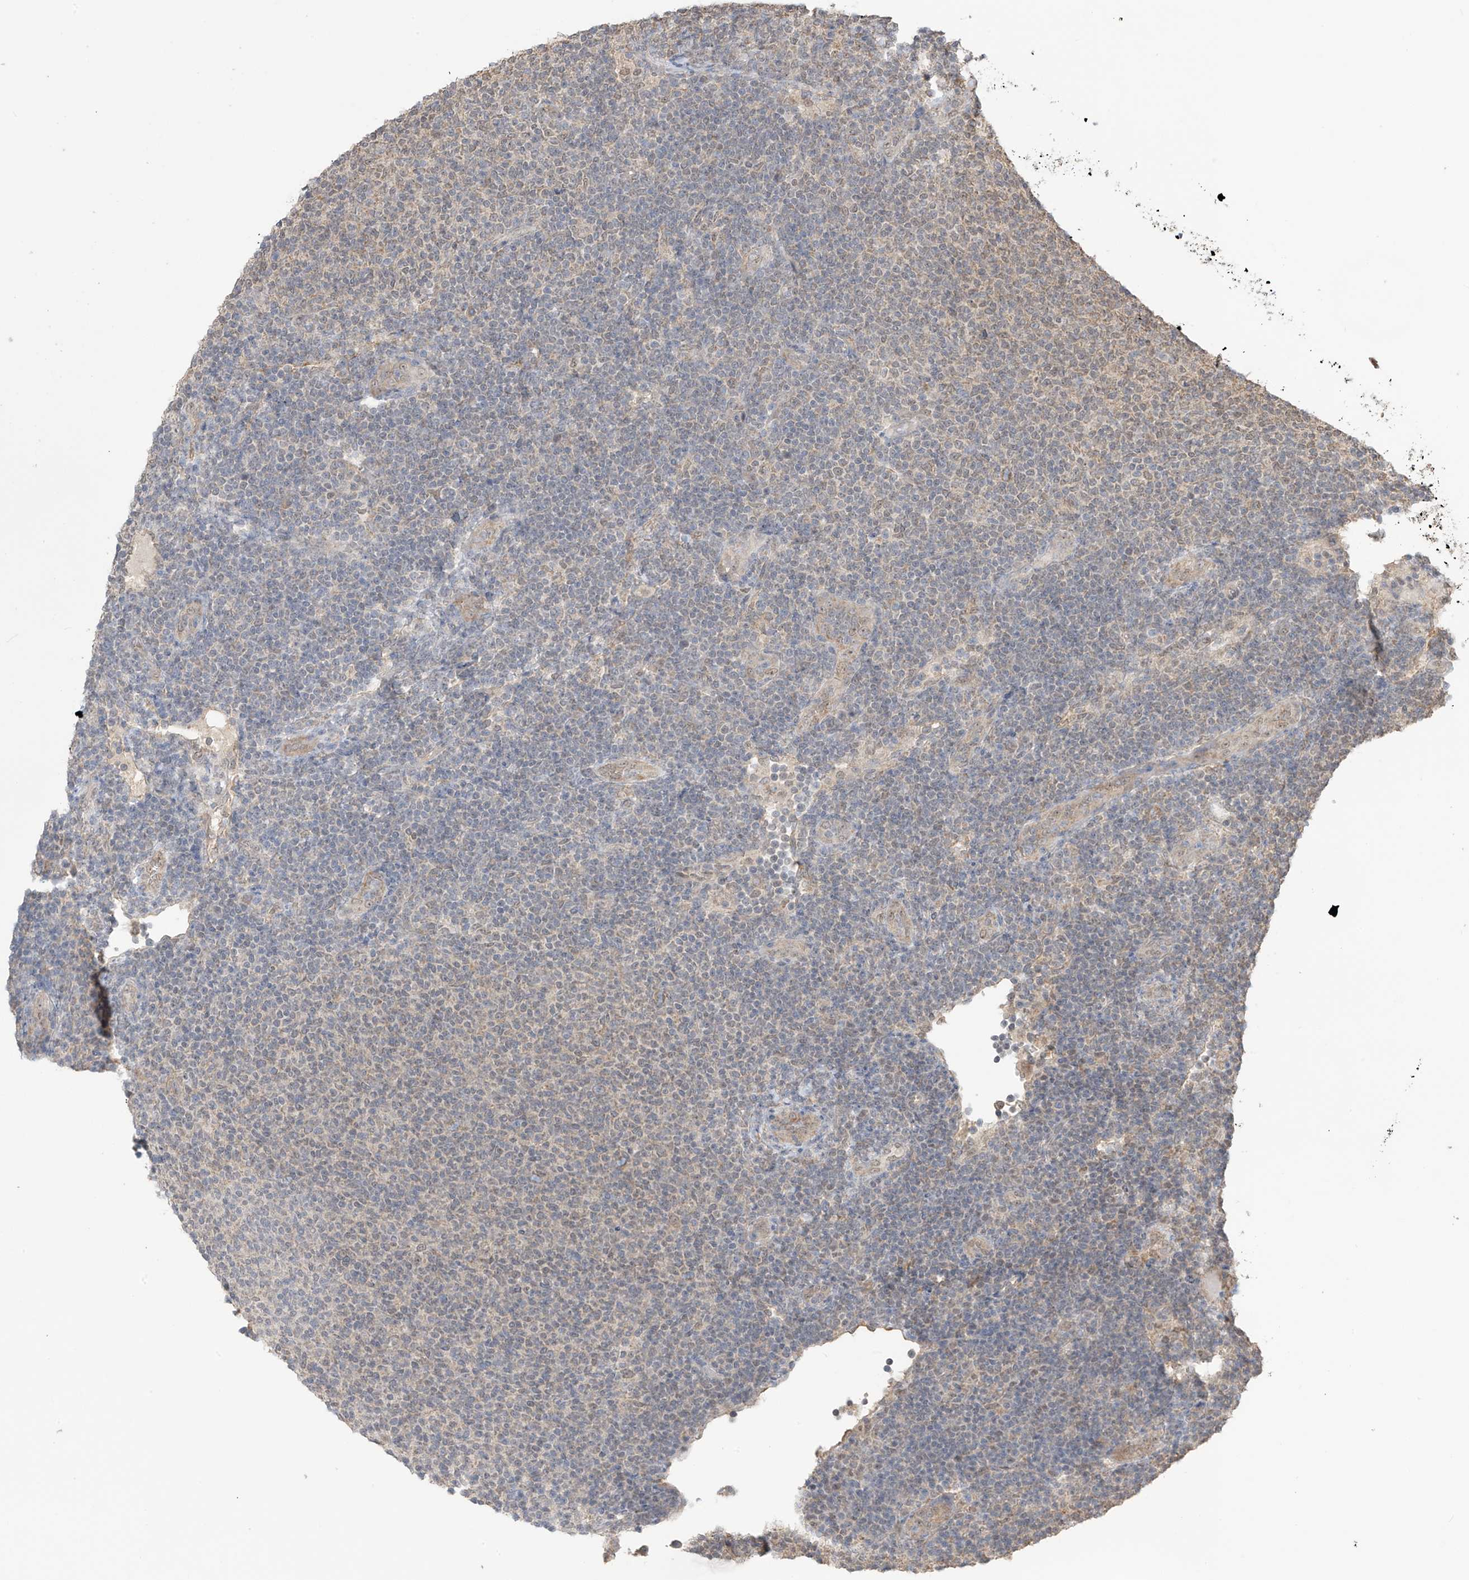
{"staining": {"intensity": "weak", "quantity": "<25%", "location": "cytoplasmic/membranous"}, "tissue": "lymphoma", "cell_type": "Tumor cells", "image_type": "cancer", "snomed": [{"axis": "morphology", "description": "Malignant lymphoma, non-Hodgkin's type, Low grade"}, {"axis": "topography", "description": "Lymph node"}], "caption": "Immunohistochemistry (IHC) histopathology image of human malignant lymphoma, non-Hodgkin's type (low-grade) stained for a protein (brown), which demonstrates no expression in tumor cells.", "gene": "KIAA1522", "patient": {"sex": "male", "age": 66}}